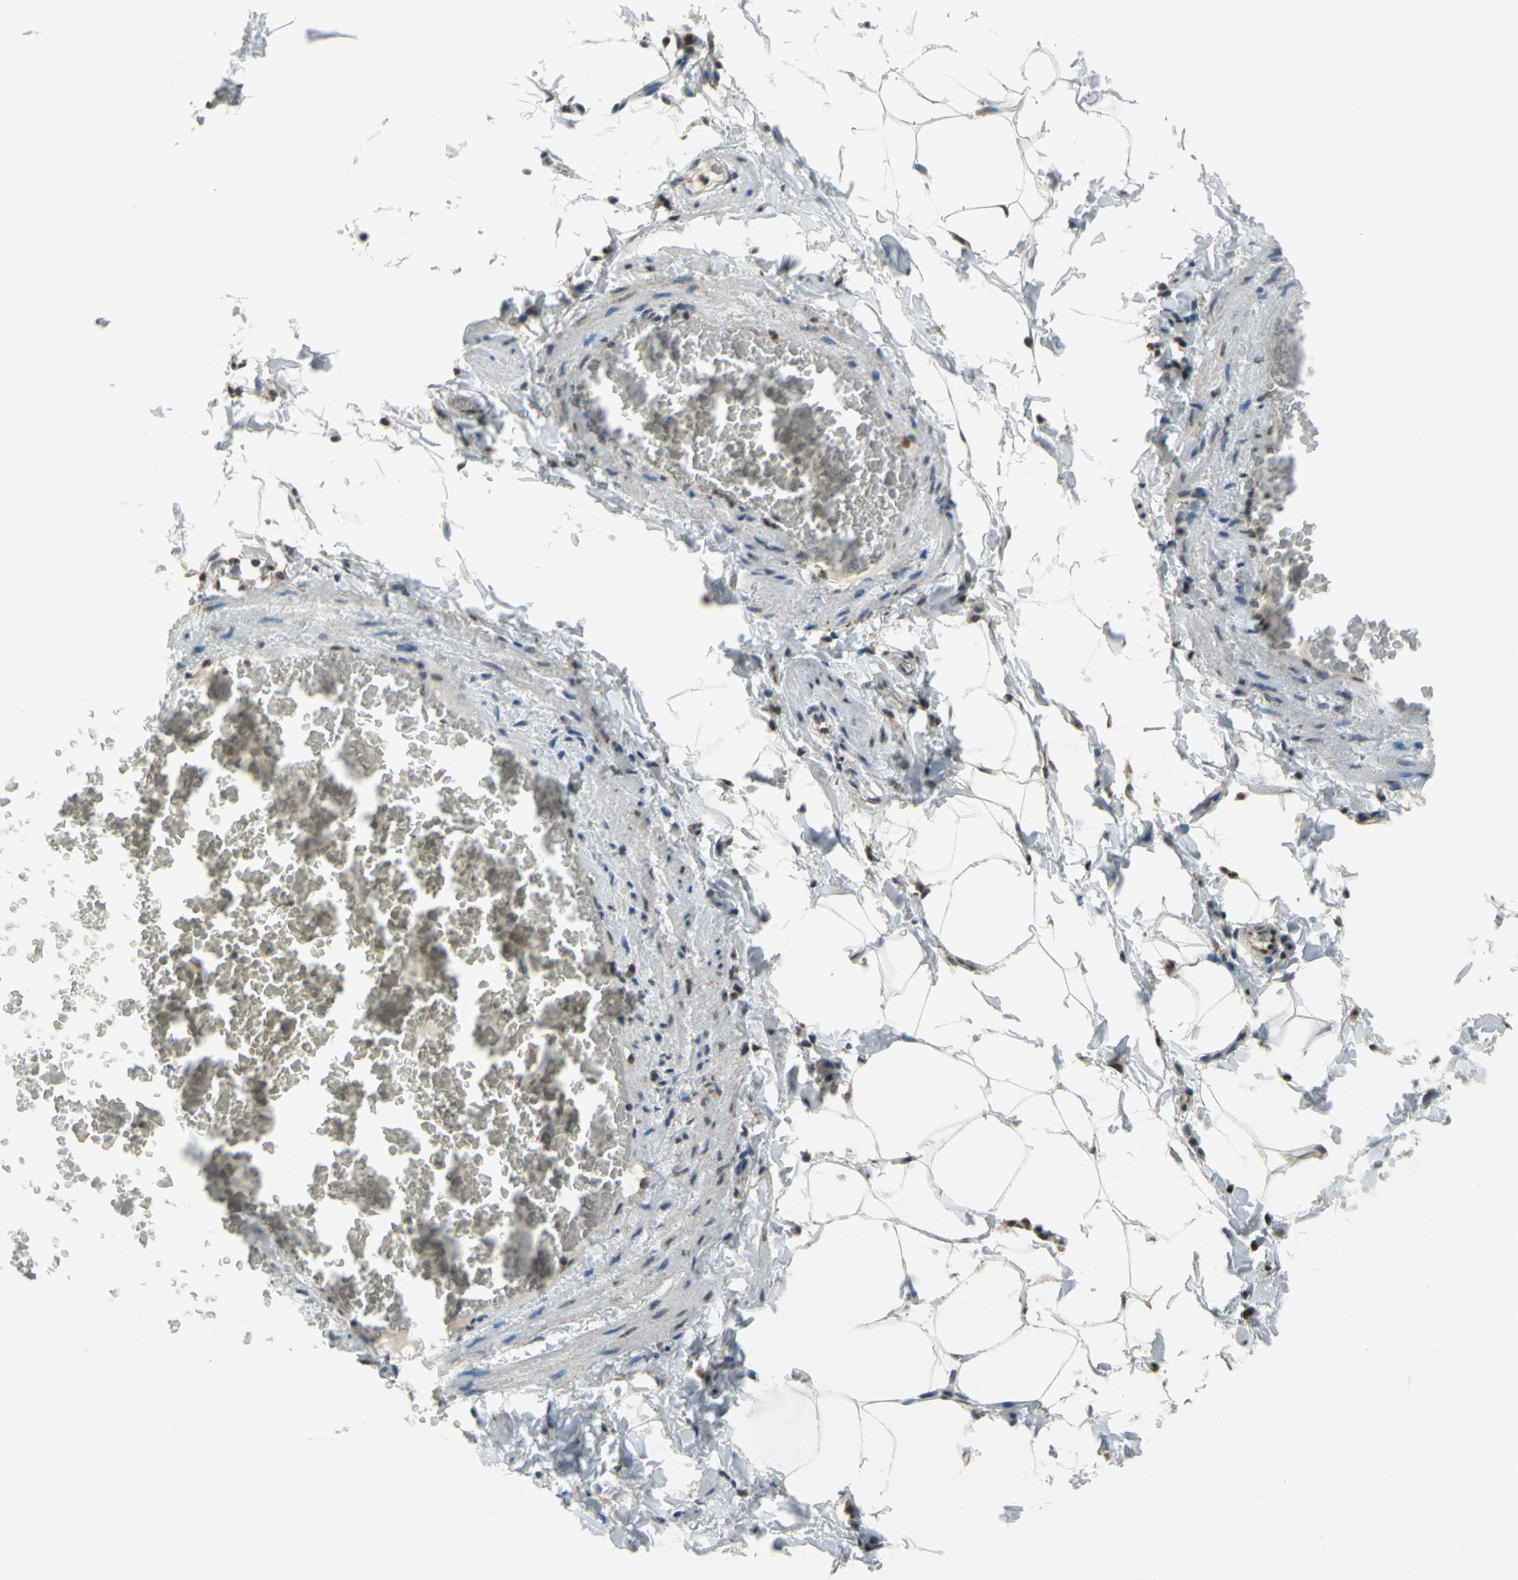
{"staining": {"intensity": "negative", "quantity": "none", "location": "none"}, "tissue": "adipose tissue", "cell_type": "Adipocytes", "image_type": "normal", "snomed": [{"axis": "morphology", "description": "Normal tissue, NOS"}, {"axis": "topography", "description": "Vascular tissue"}], "caption": "Immunohistochemistry micrograph of benign adipose tissue: adipose tissue stained with DAB (3,3'-diaminobenzidine) demonstrates no significant protein positivity in adipocytes.", "gene": "PIN1", "patient": {"sex": "male", "age": 41}}